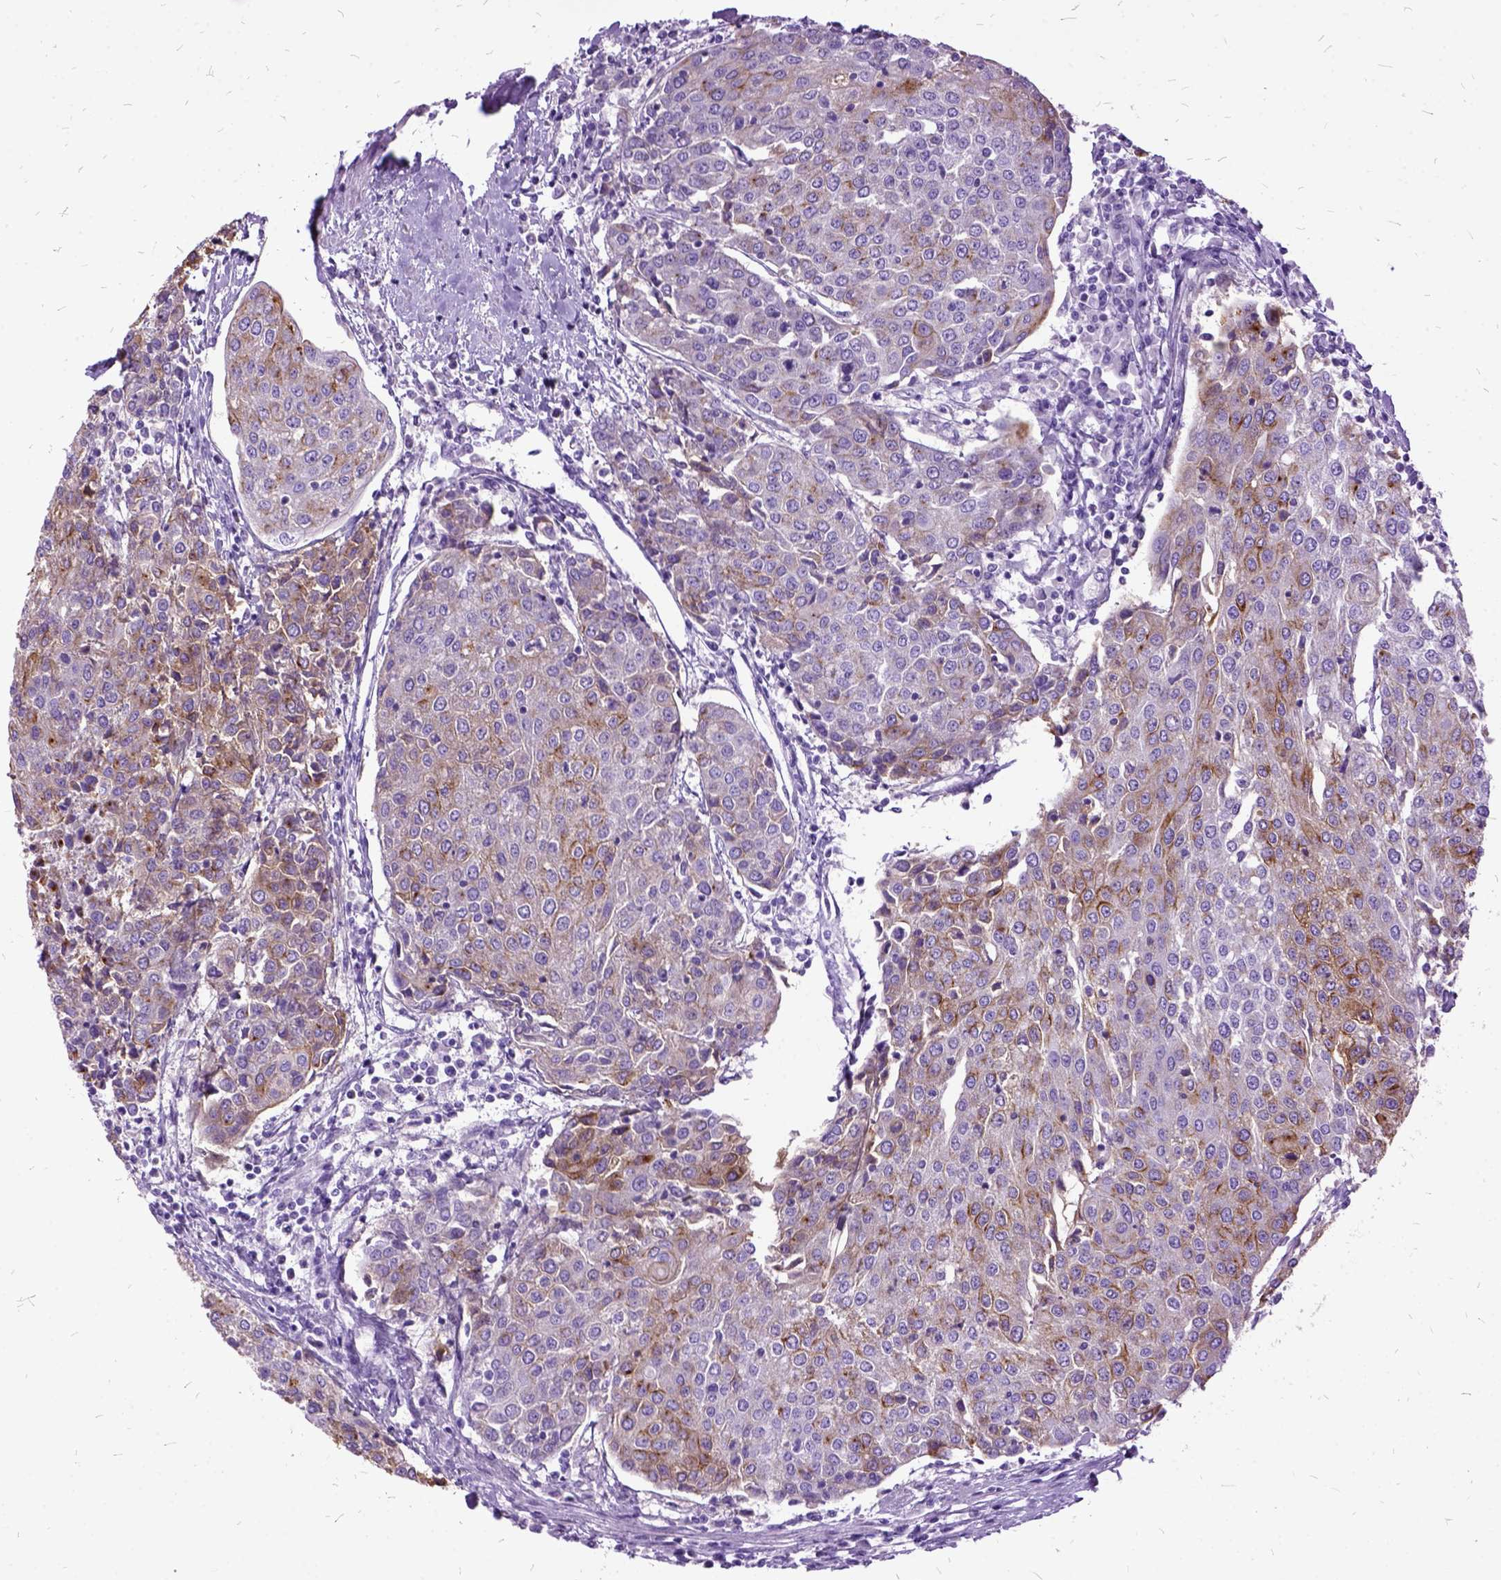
{"staining": {"intensity": "moderate", "quantity": "<25%", "location": "cytoplasmic/membranous"}, "tissue": "urothelial cancer", "cell_type": "Tumor cells", "image_type": "cancer", "snomed": [{"axis": "morphology", "description": "Urothelial carcinoma, High grade"}, {"axis": "topography", "description": "Urinary bladder"}], "caption": "A high-resolution image shows IHC staining of urothelial cancer, which shows moderate cytoplasmic/membranous expression in approximately <25% of tumor cells.", "gene": "MME", "patient": {"sex": "female", "age": 85}}